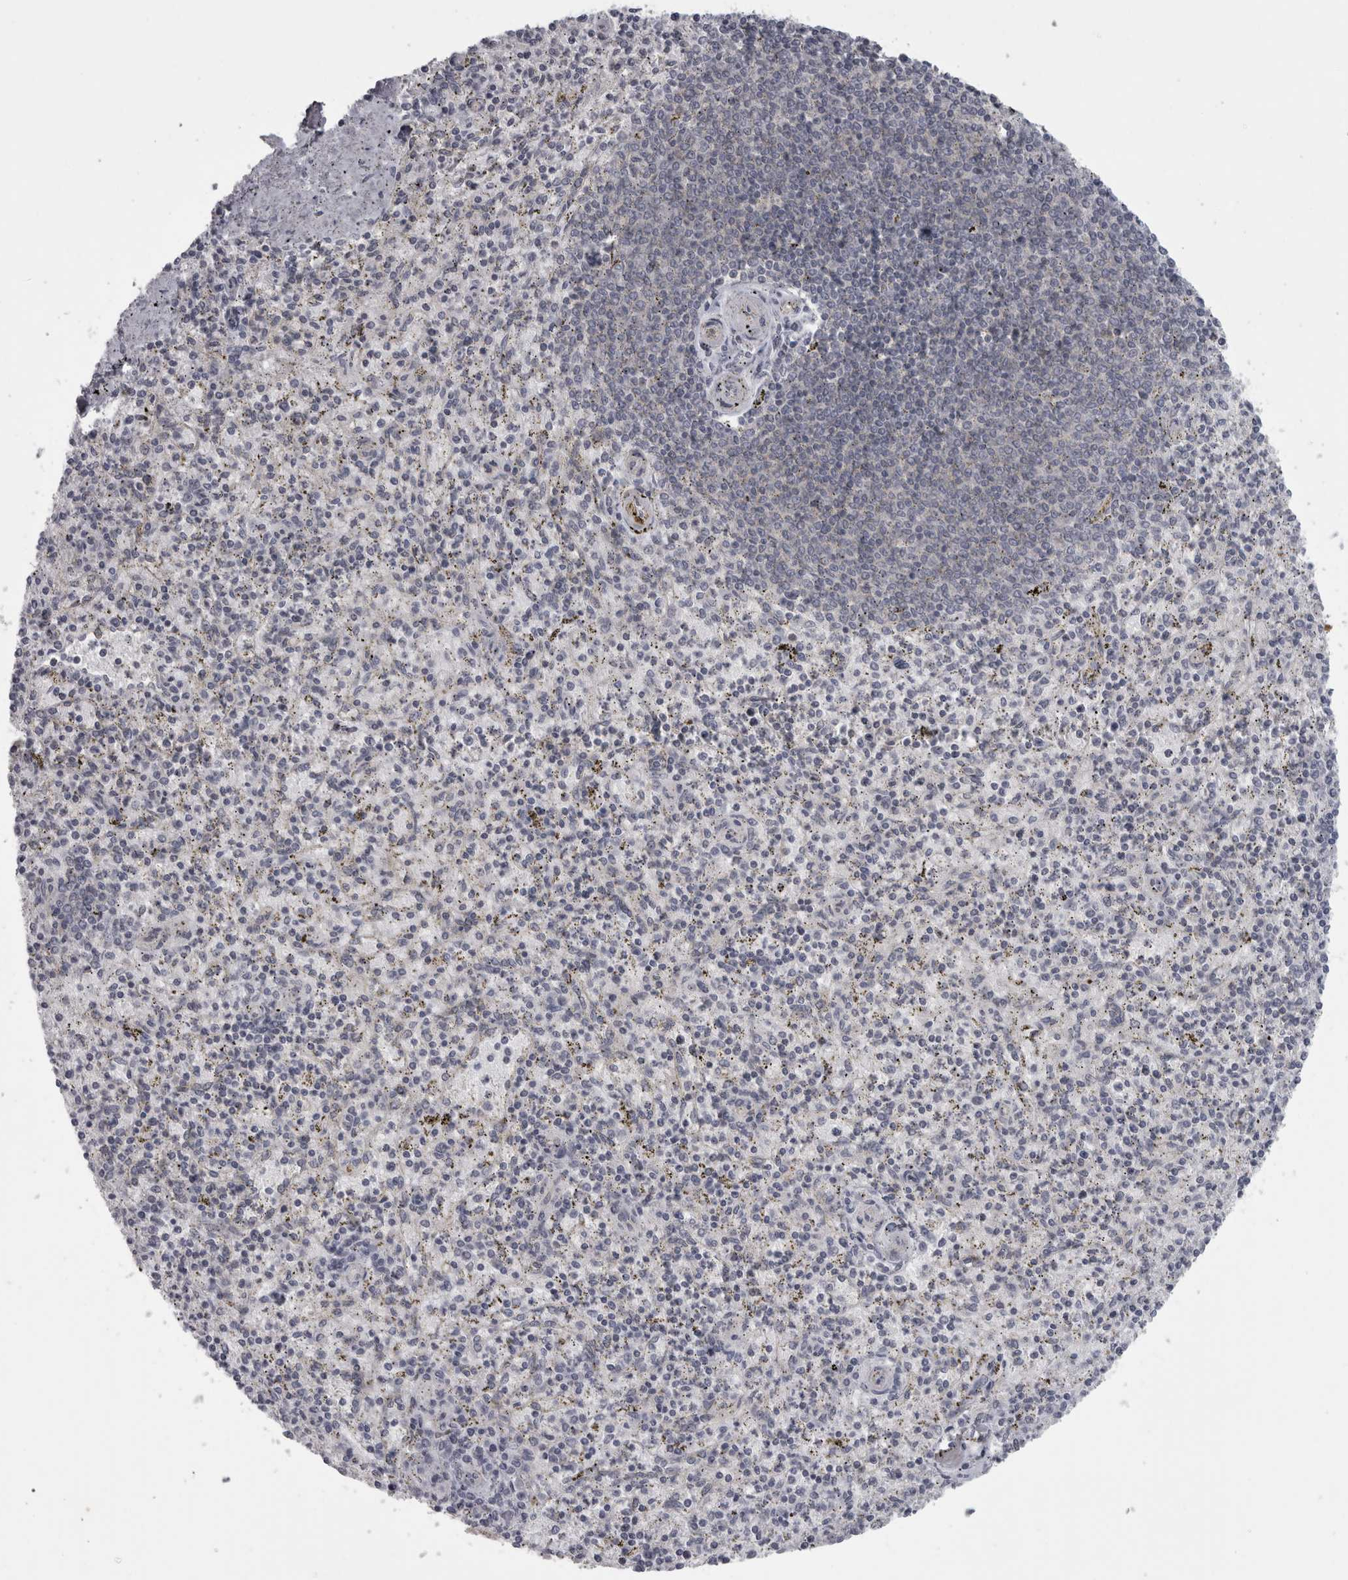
{"staining": {"intensity": "negative", "quantity": "none", "location": "none"}, "tissue": "spleen", "cell_type": "Cells in red pulp", "image_type": "normal", "snomed": [{"axis": "morphology", "description": "Normal tissue, NOS"}, {"axis": "topography", "description": "Spleen"}], "caption": "DAB immunohistochemical staining of unremarkable spleen displays no significant positivity in cells in red pulp. (DAB IHC with hematoxylin counter stain).", "gene": "PPP1R12B", "patient": {"sex": "male", "age": 72}}